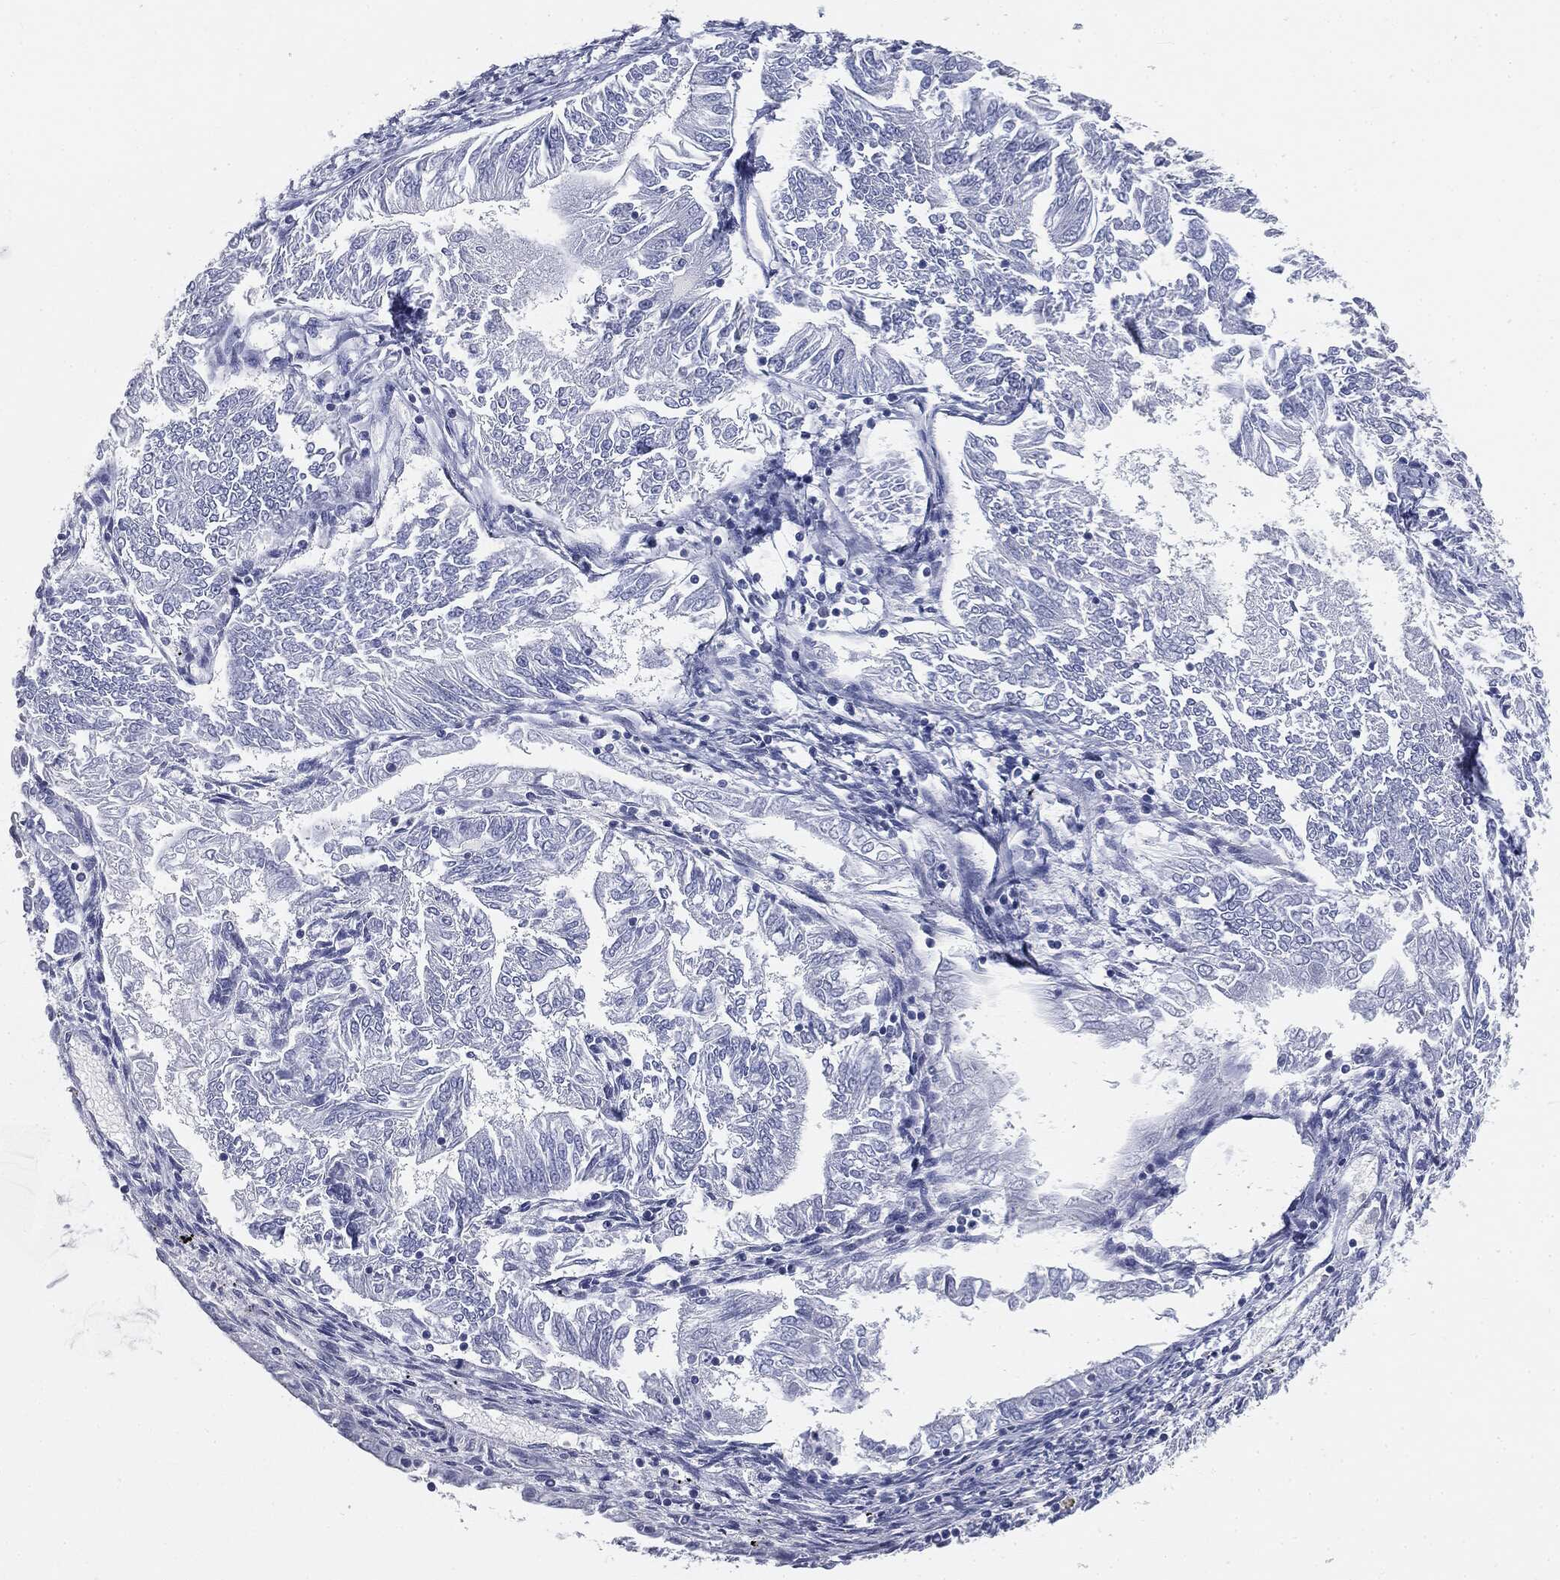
{"staining": {"intensity": "negative", "quantity": "none", "location": "none"}, "tissue": "endometrial cancer", "cell_type": "Tumor cells", "image_type": "cancer", "snomed": [{"axis": "morphology", "description": "Adenocarcinoma, NOS"}, {"axis": "topography", "description": "Endometrium"}], "caption": "A high-resolution histopathology image shows immunohistochemistry staining of endometrial cancer, which exhibits no significant positivity in tumor cells. (DAB immunohistochemistry with hematoxylin counter stain).", "gene": "CUZD1", "patient": {"sex": "female", "age": 58}}